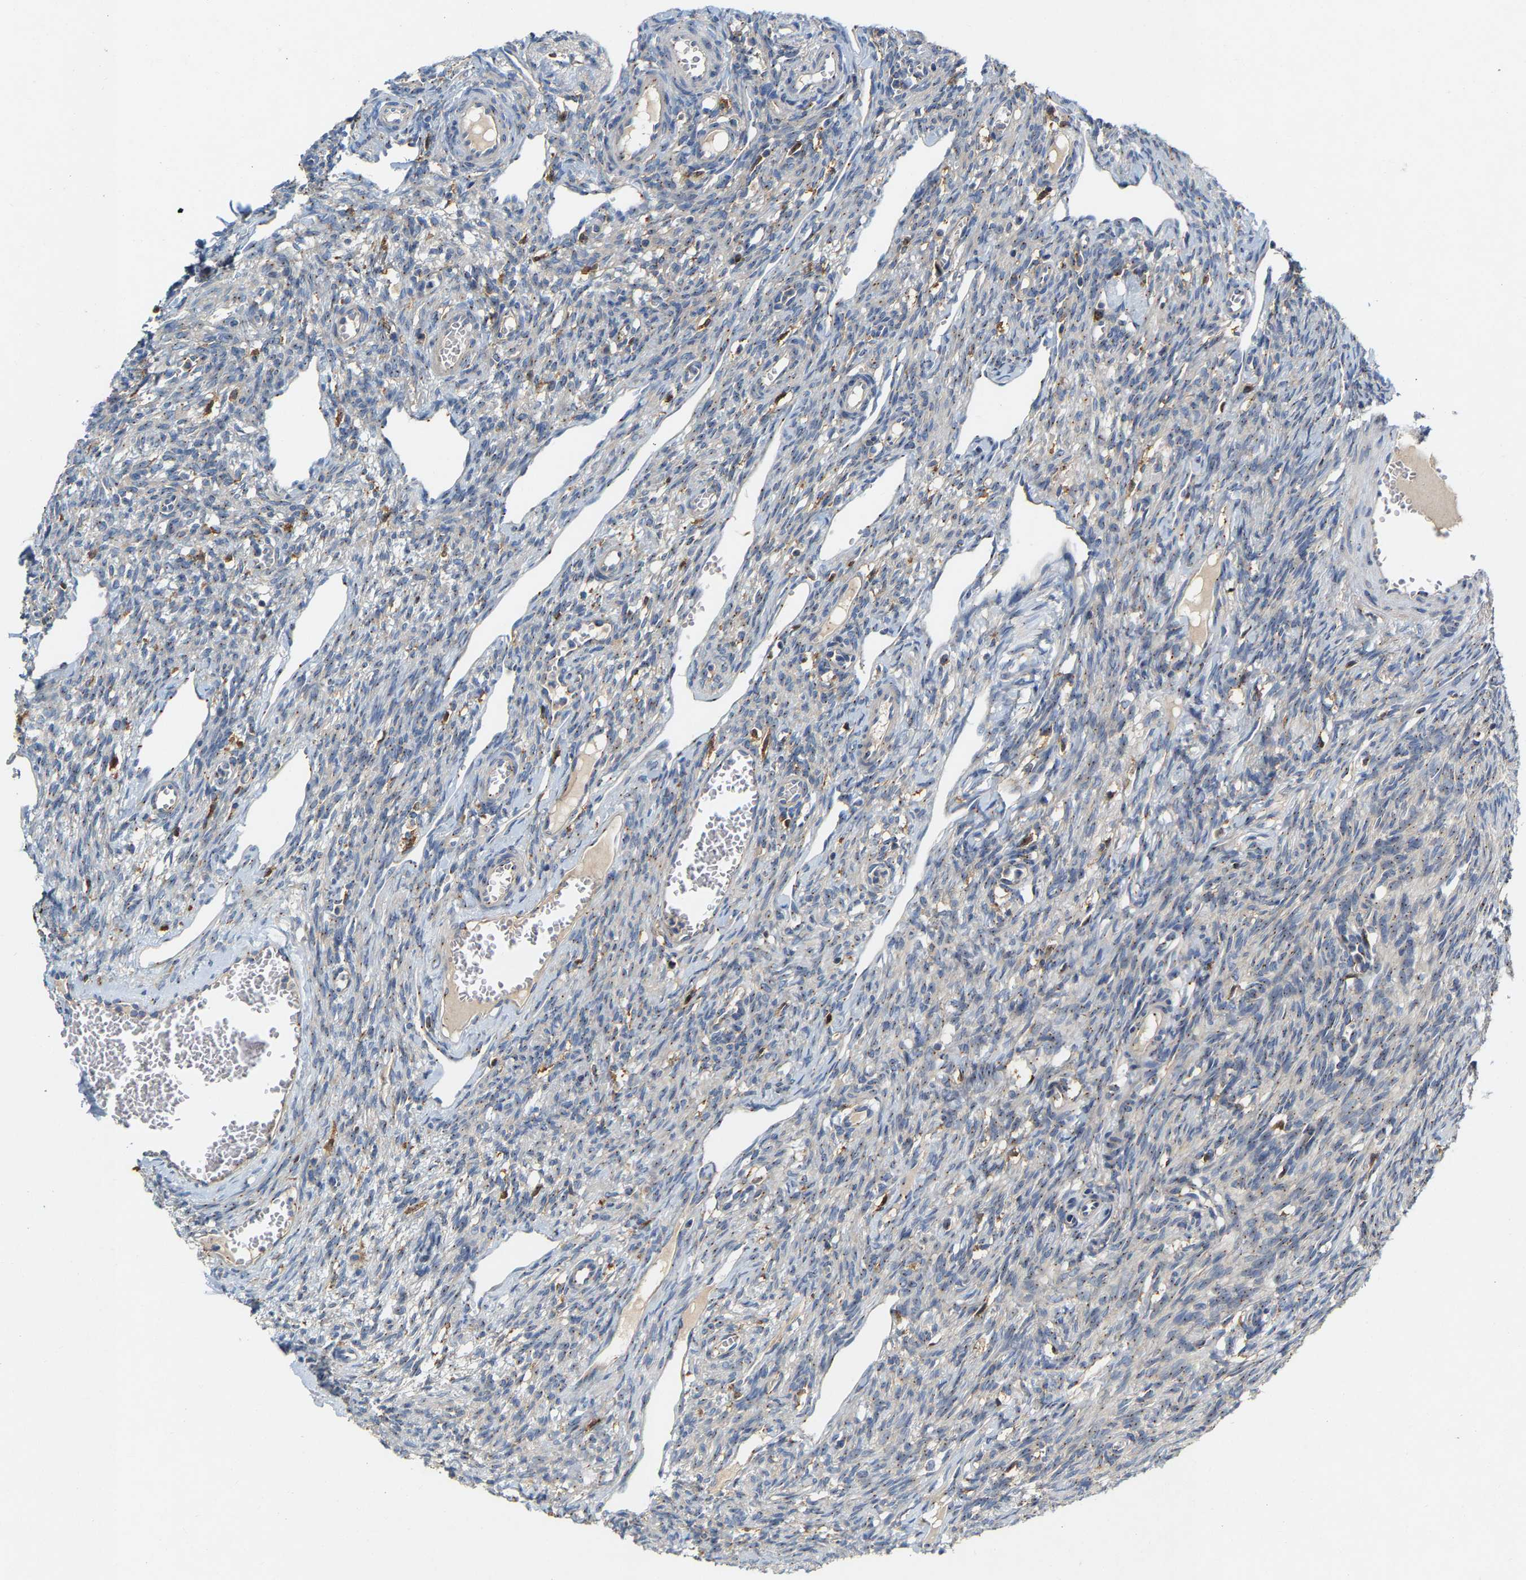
{"staining": {"intensity": "weak", "quantity": ">75%", "location": "cytoplasmic/membranous"}, "tissue": "ovary", "cell_type": "Follicle cells", "image_type": "normal", "snomed": [{"axis": "morphology", "description": "Normal tissue, NOS"}, {"axis": "topography", "description": "Ovary"}], "caption": "An image of ovary stained for a protein displays weak cytoplasmic/membranous brown staining in follicle cells. (IHC, brightfield microscopy, high magnification).", "gene": "PCNT", "patient": {"sex": "female", "age": 33}}